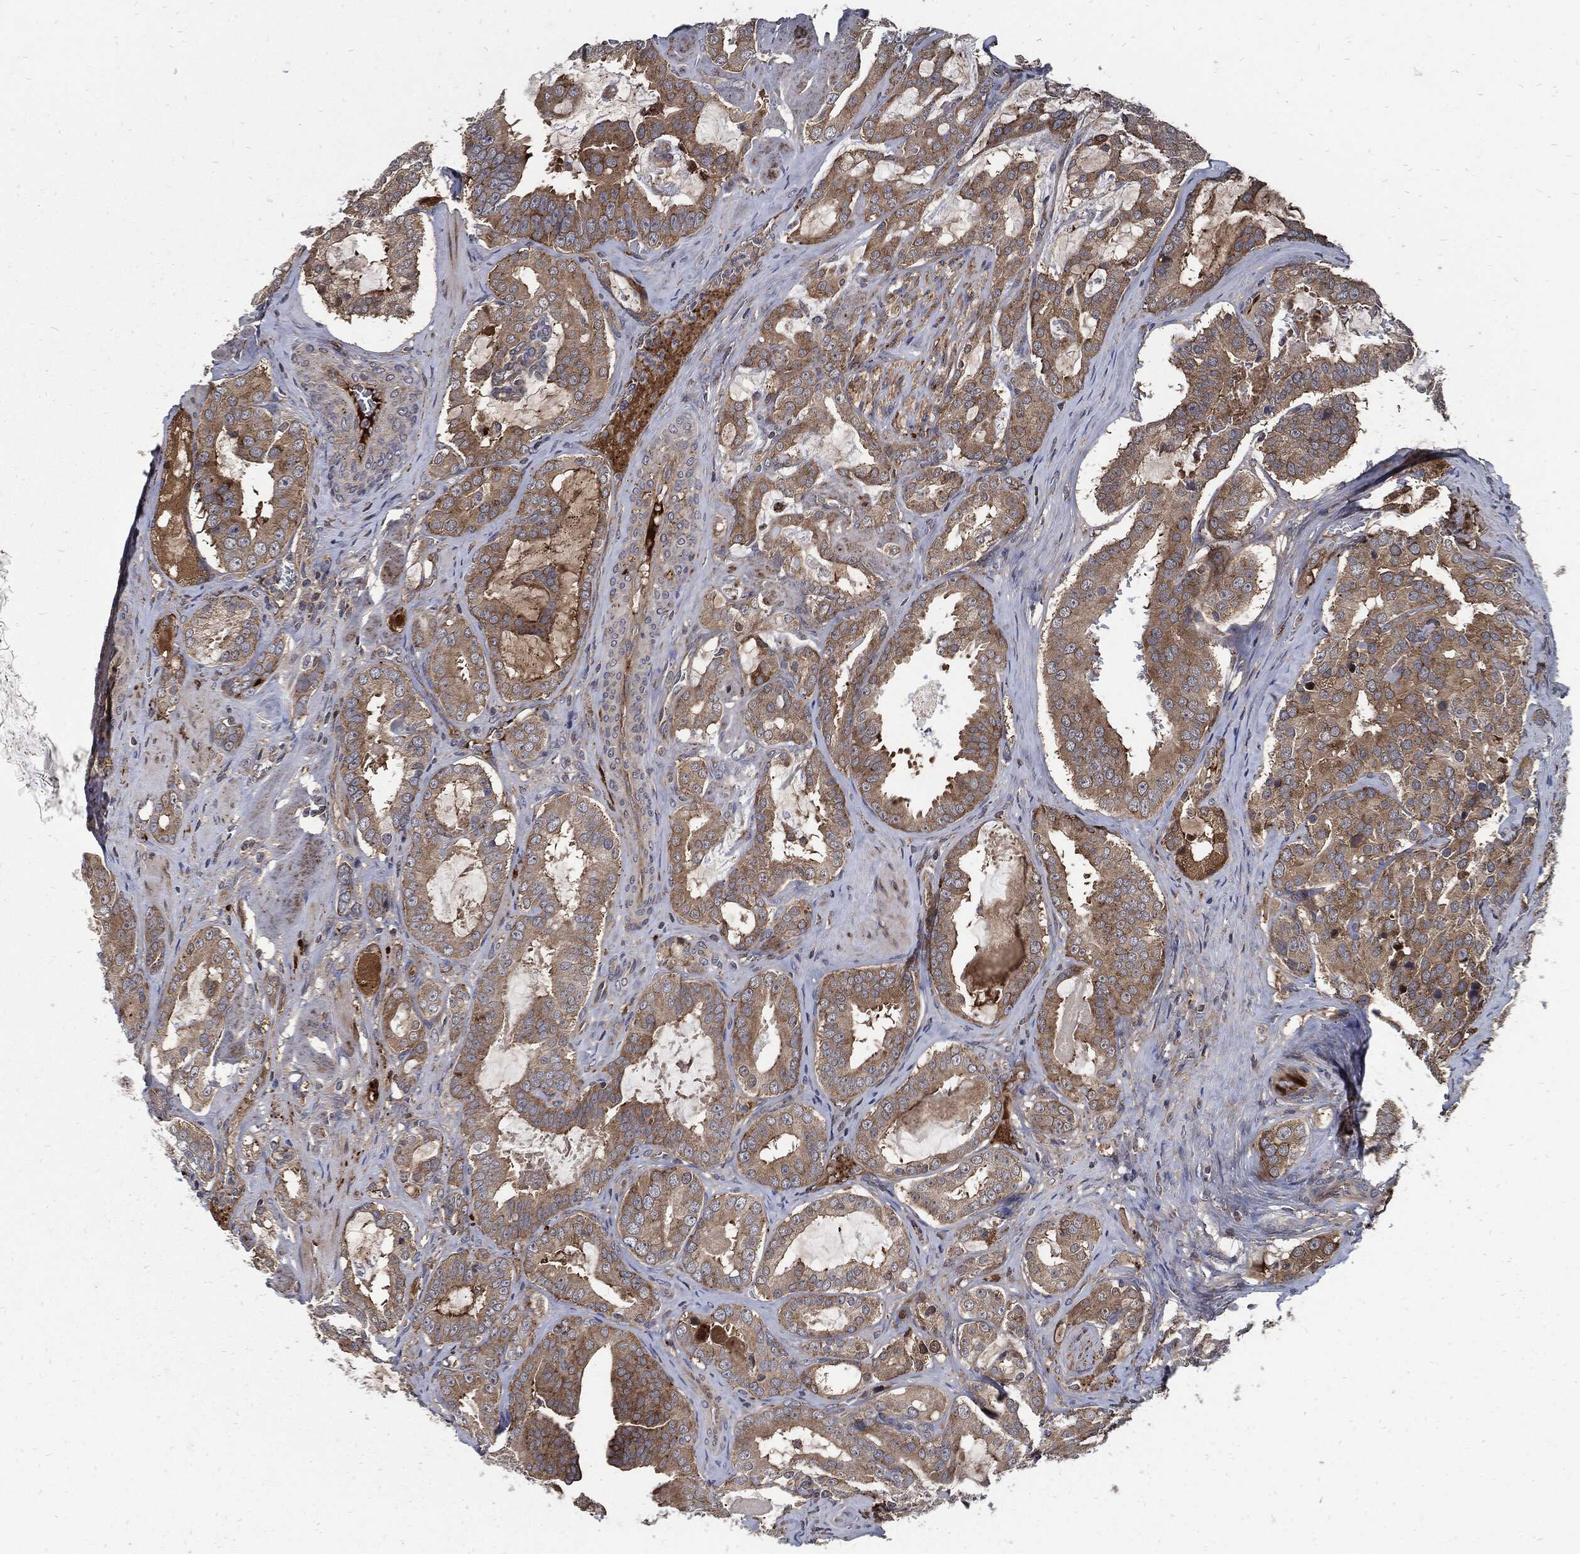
{"staining": {"intensity": "moderate", "quantity": "25%-75%", "location": "cytoplasmic/membranous"}, "tissue": "prostate cancer", "cell_type": "Tumor cells", "image_type": "cancer", "snomed": [{"axis": "morphology", "description": "Adenocarcinoma, NOS"}, {"axis": "topography", "description": "Prostate"}], "caption": "Human prostate adenocarcinoma stained for a protein (brown) demonstrates moderate cytoplasmic/membranous positive positivity in about 25%-75% of tumor cells.", "gene": "CLU", "patient": {"sex": "male", "age": 67}}